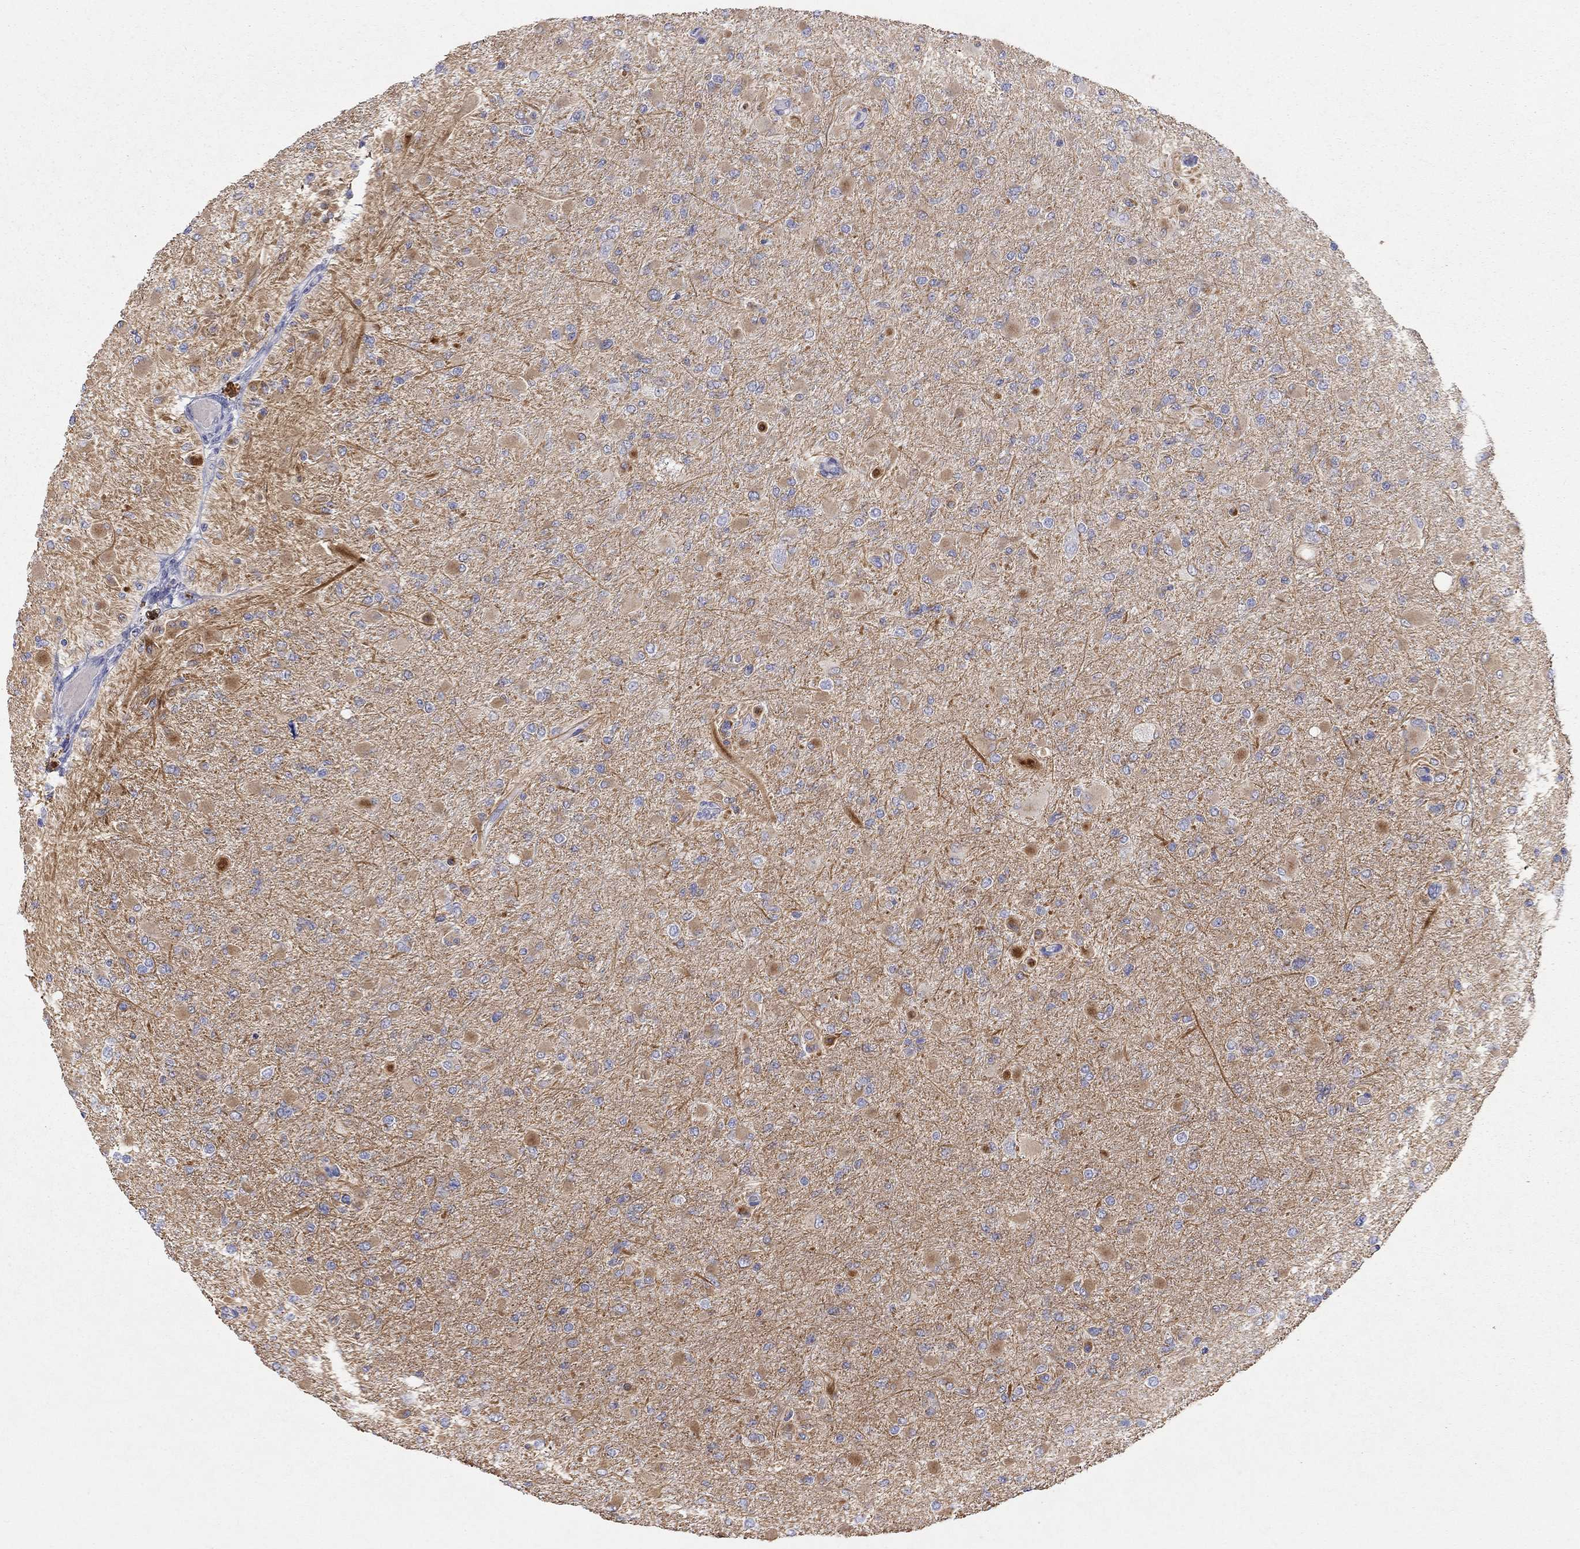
{"staining": {"intensity": "negative", "quantity": "none", "location": "none"}, "tissue": "glioma", "cell_type": "Tumor cells", "image_type": "cancer", "snomed": [{"axis": "morphology", "description": "Glioma, malignant, High grade"}, {"axis": "topography", "description": "Cerebral cortex"}], "caption": "This image is of malignant high-grade glioma stained with IHC to label a protein in brown with the nuclei are counter-stained blue. There is no positivity in tumor cells.", "gene": "PCDHGC5", "patient": {"sex": "female", "age": 36}}